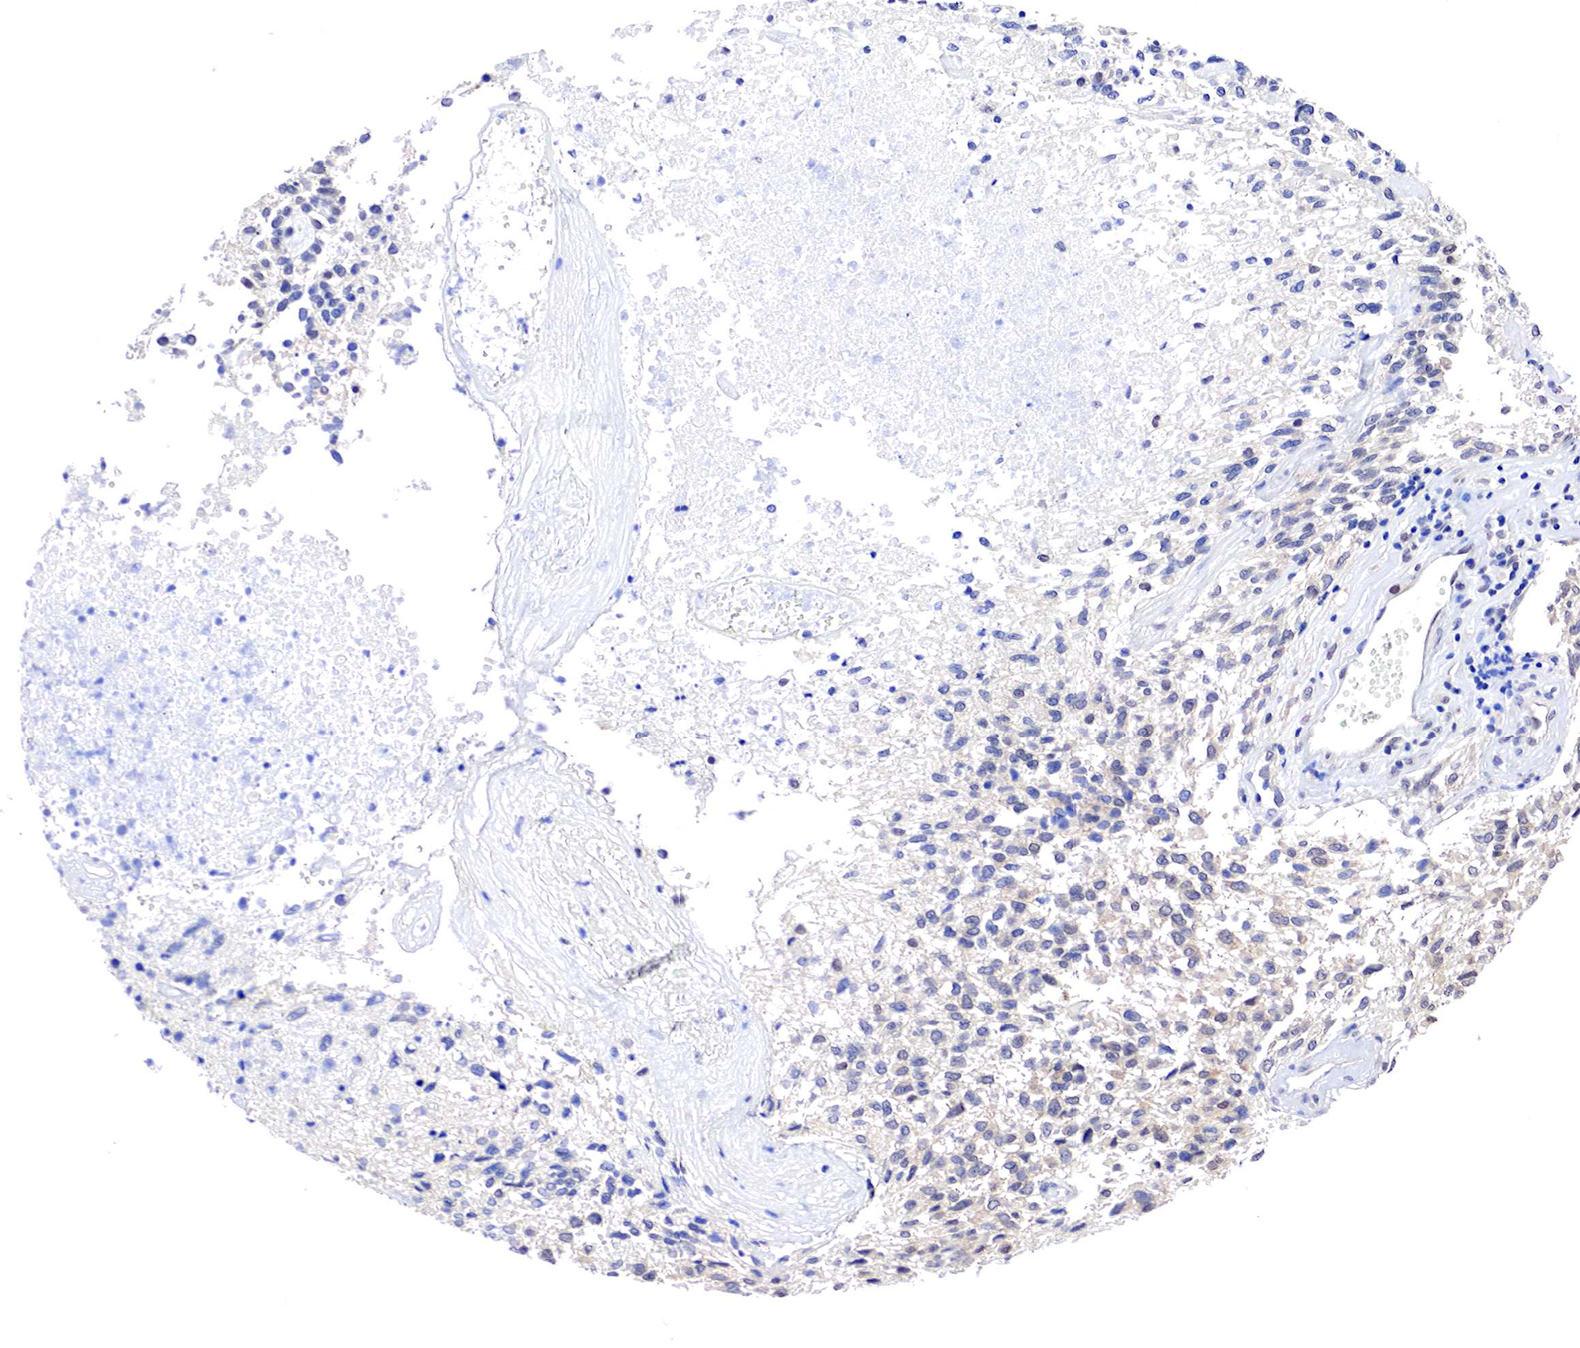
{"staining": {"intensity": "weak", "quantity": "25%-75%", "location": "cytoplasmic/membranous,nuclear"}, "tissue": "glioma", "cell_type": "Tumor cells", "image_type": "cancer", "snomed": [{"axis": "morphology", "description": "Glioma, malignant, High grade"}, {"axis": "topography", "description": "Brain"}], "caption": "Immunohistochemical staining of high-grade glioma (malignant) displays low levels of weak cytoplasmic/membranous and nuclear positivity in approximately 25%-75% of tumor cells.", "gene": "PABIR2", "patient": {"sex": "male", "age": 77}}